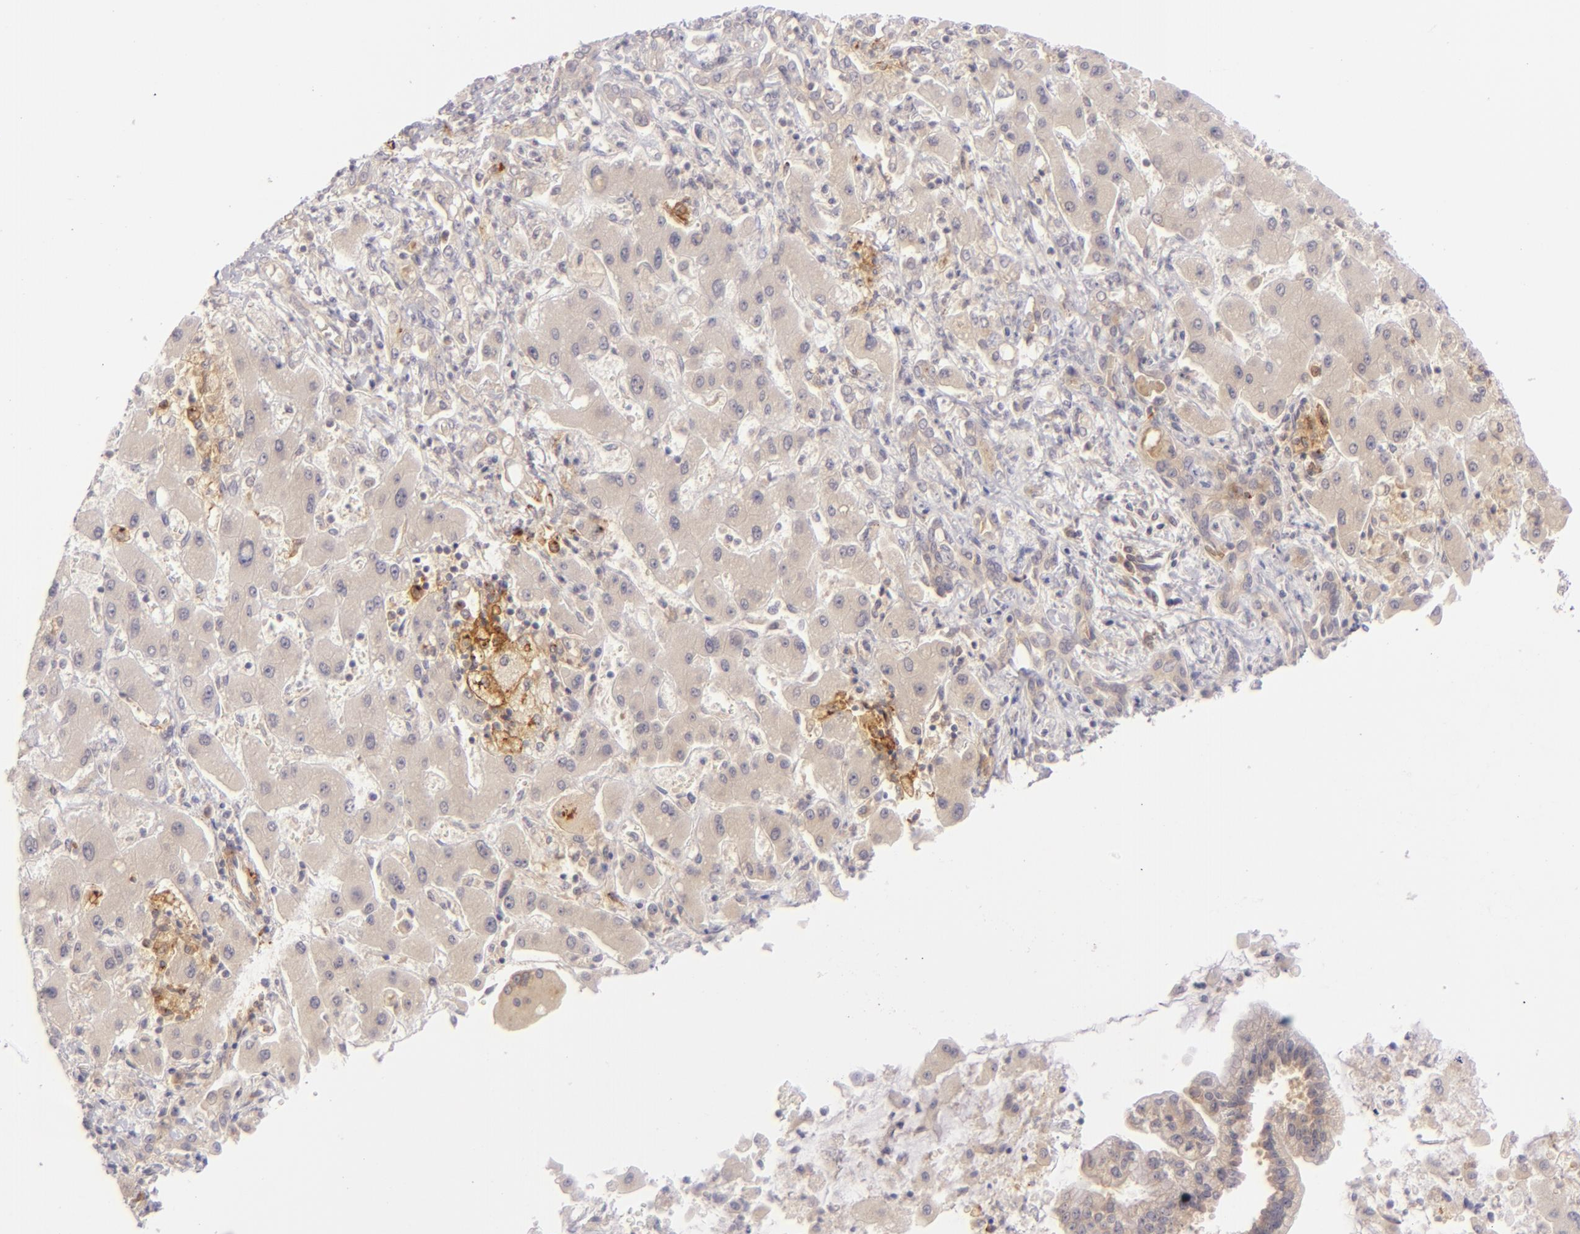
{"staining": {"intensity": "weak", "quantity": ">75%", "location": "cytoplasmic/membranous"}, "tissue": "liver cancer", "cell_type": "Tumor cells", "image_type": "cancer", "snomed": [{"axis": "morphology", "description": "Cholangiocarcinoma"}, {"axis": "topography", "description": "Liver"}], "caption": "Human cholangiocarcinoma (liver) stained for a protein (brown) displays weak cytoplasmic/membranous positive expression in about >75% of tumor cells.", "gene": "CD83", "patient": {"sex": "male", "age": 50}}